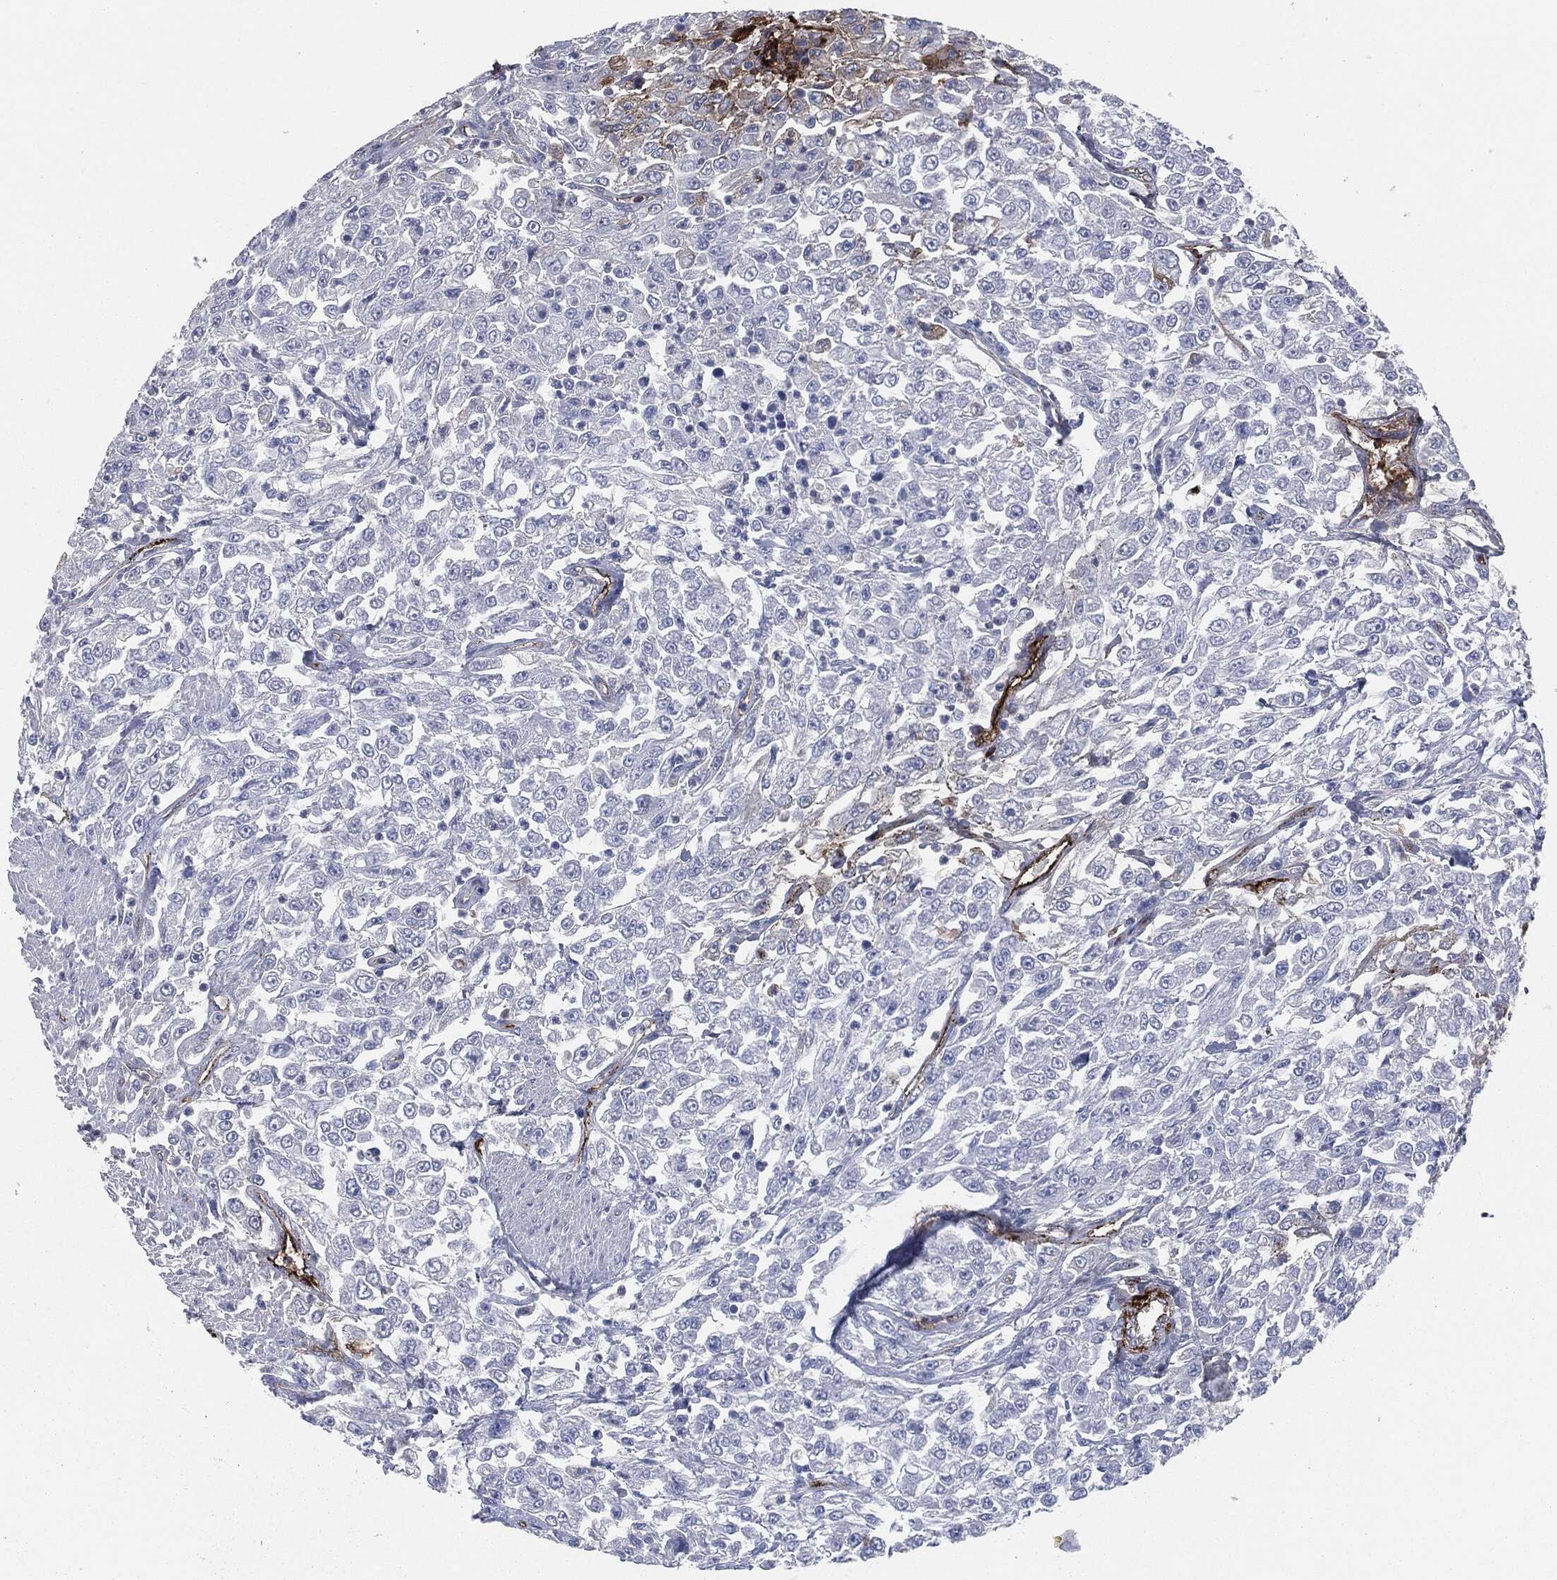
{"staining": {"intensity": "negative", "quantity": "none", "location": "none"}, "tissue": "urothelial cancer", "cell_type": "Tumor cells", "image_type": "cancer", "snomed": [{"axis": "morphology", "description": "Urothelial carcinoma, High grade"}, {"axis": "topography", "description": "Urinary bladder"}], "caption": "An immunohistochemistry (IHC) photomicrograph of urothelial carcinoma (high-grade) is shown. There is no staining in tumor cells of urothelial carcinoma (high-grade). (DAB (3,3'-diaminobenzidine) immunohistochemistry, high magnification).", "gene": "APOB", "patient": {"sex": "male", "age": 46}}